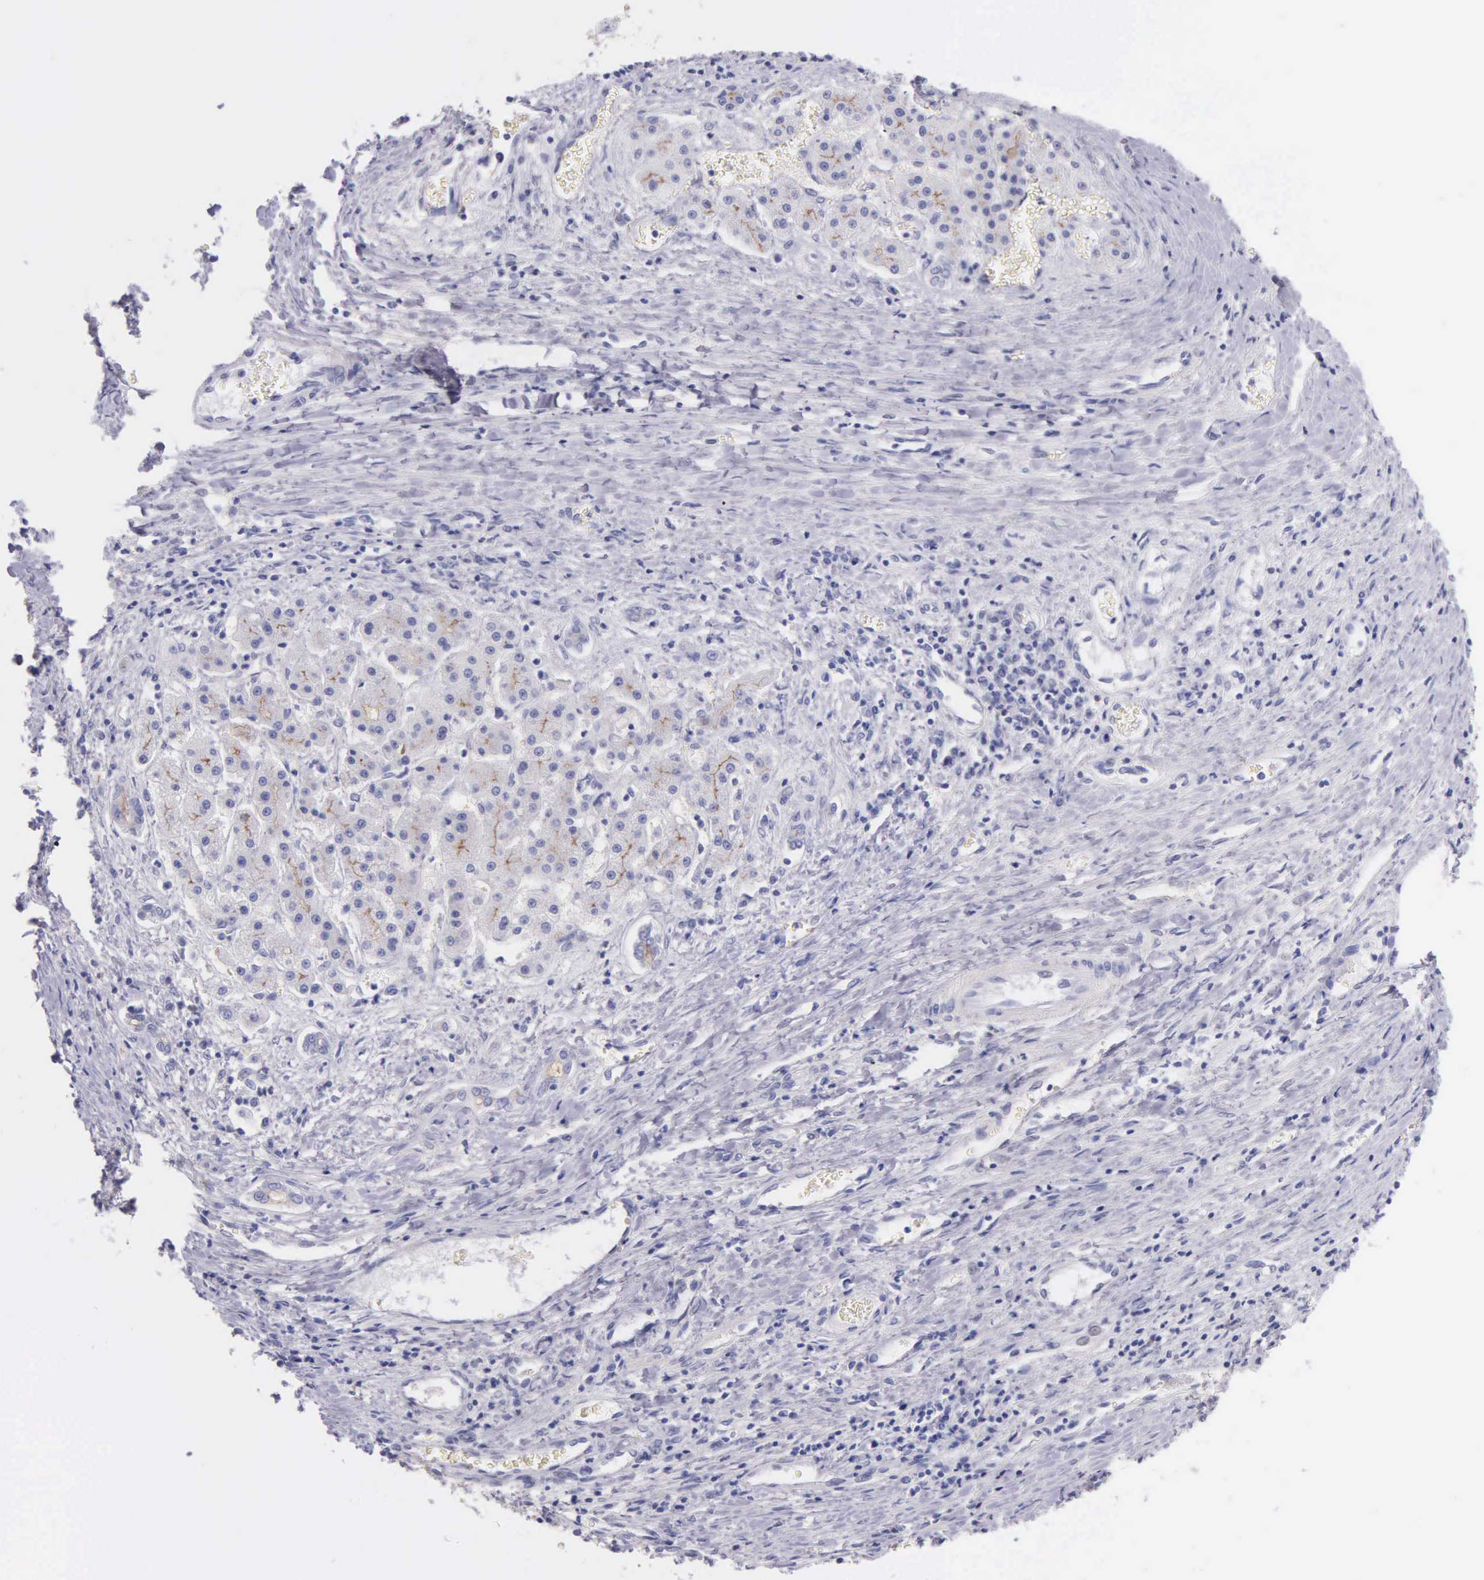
{"staining": {"intensity": "negative", "quantity": "none", "location": "none"}, "tissue": "liver cancer", "cell_type": "Tumor cells", "image_type": "cancer", "snomed": [{"axis": "morphology", "description": "Carcinoma, Hepatocellular, NOS"}, {"axis": "topography", "description": "Liver"}], "caption": "Tumor cells are negative for protein expression in human liver hepatocellular carcinoma.", "gene": "GSTT2", "patient": {"sex": "male", "age": 24}}